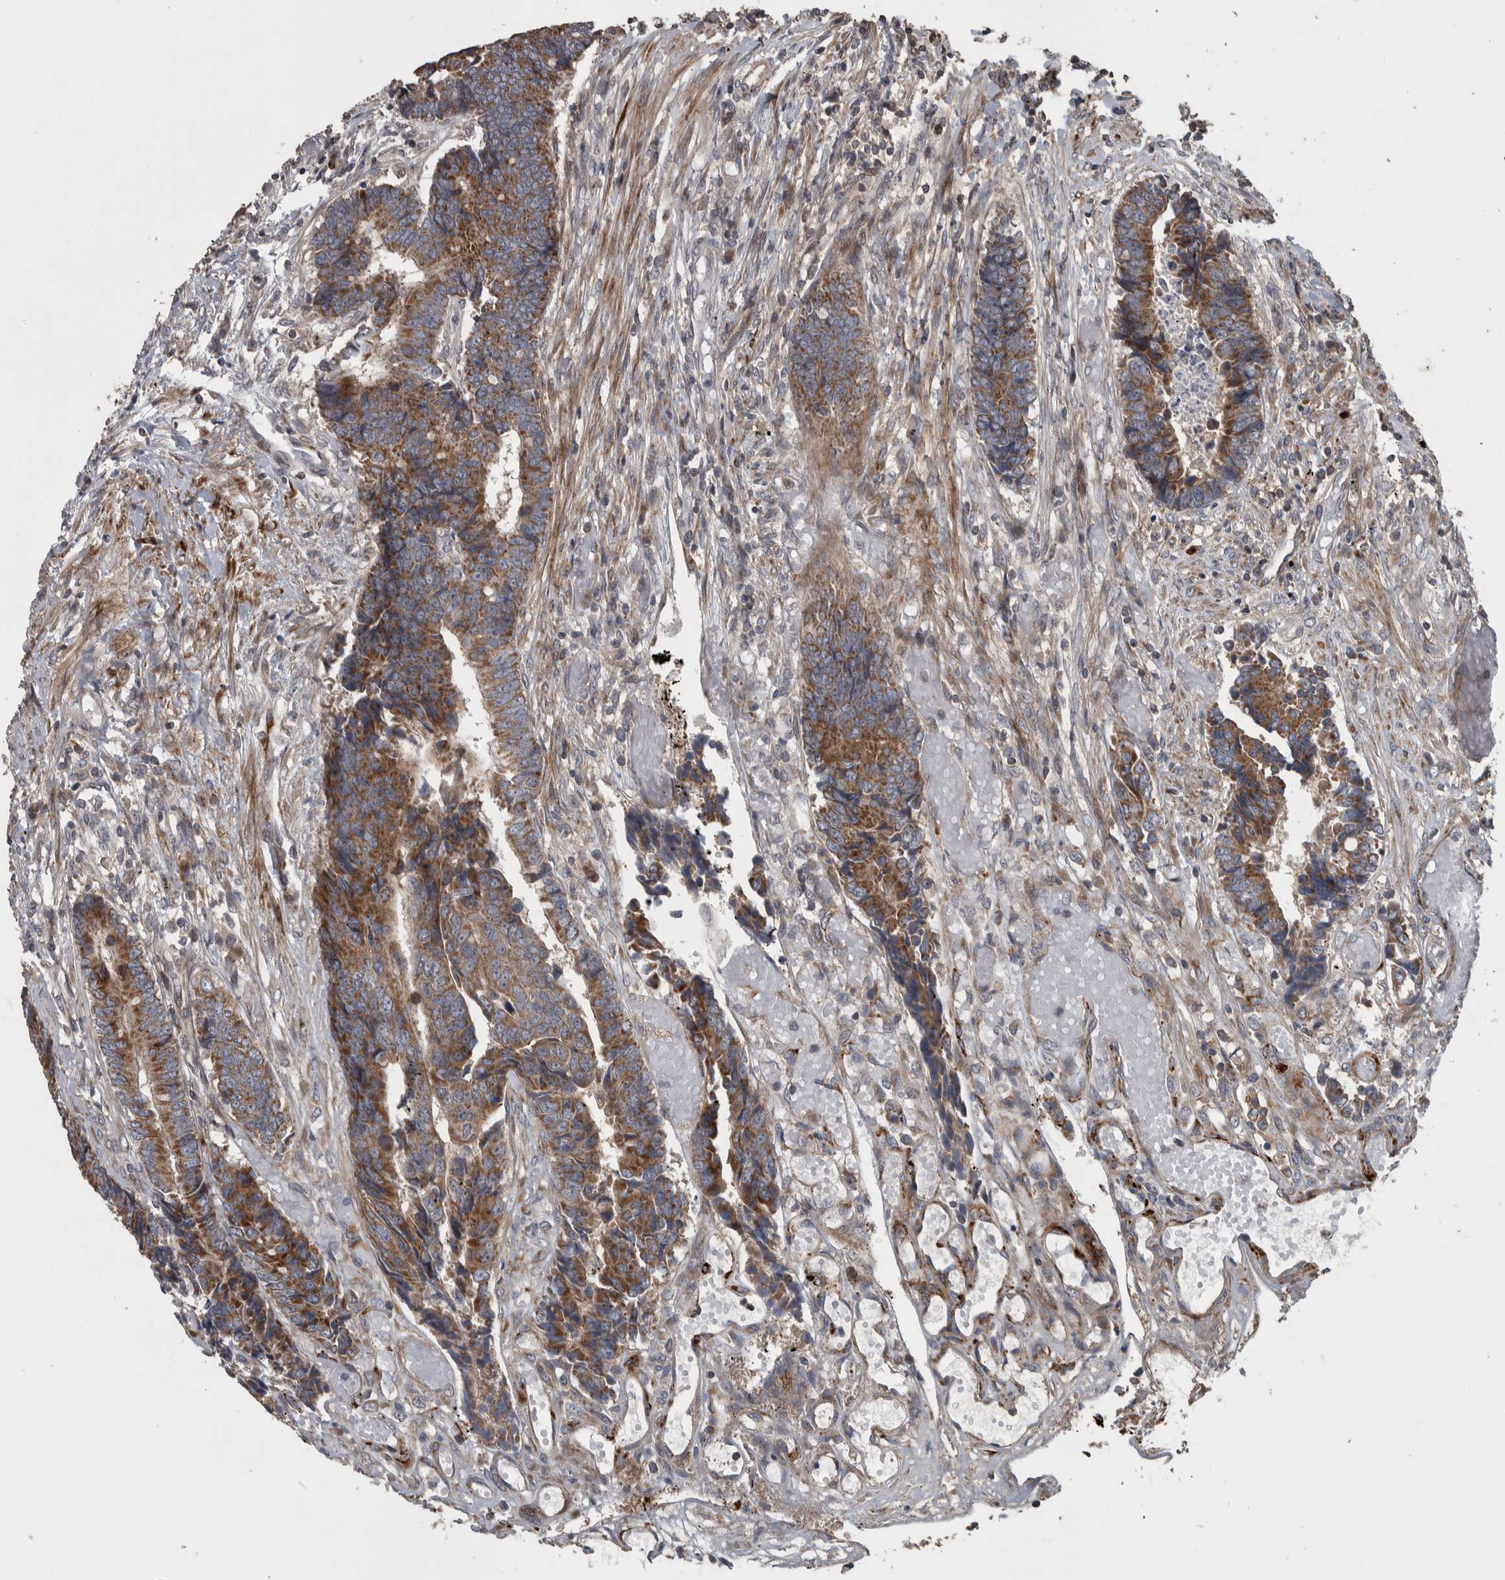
{"staining": {"intensity": "moderate", "quantity": ">75%", "location": "cytoplasmic/membranous"}, "tissue": "colorectal cancer", "cell_type": "Tumor cells", "image_type": "cancer", "snomed": [{"axis": "morphology", "description": "Adenocarcinoma, NOS"}, {"axis": "topography", "description": "Rectum"}], "caption": "DAB immunohistochemical staining of adenocarcinoma (colorectal) exhibits moderate cytoplasmic/membranous protein expression in about >75% of tumor cells. Using DAB (brown) and hematoxylin (blue) stains, captured at high magnification using brightfield microscopy.", "gene": "ERAL1", "patient": {"sex": "male", "age": 84}}